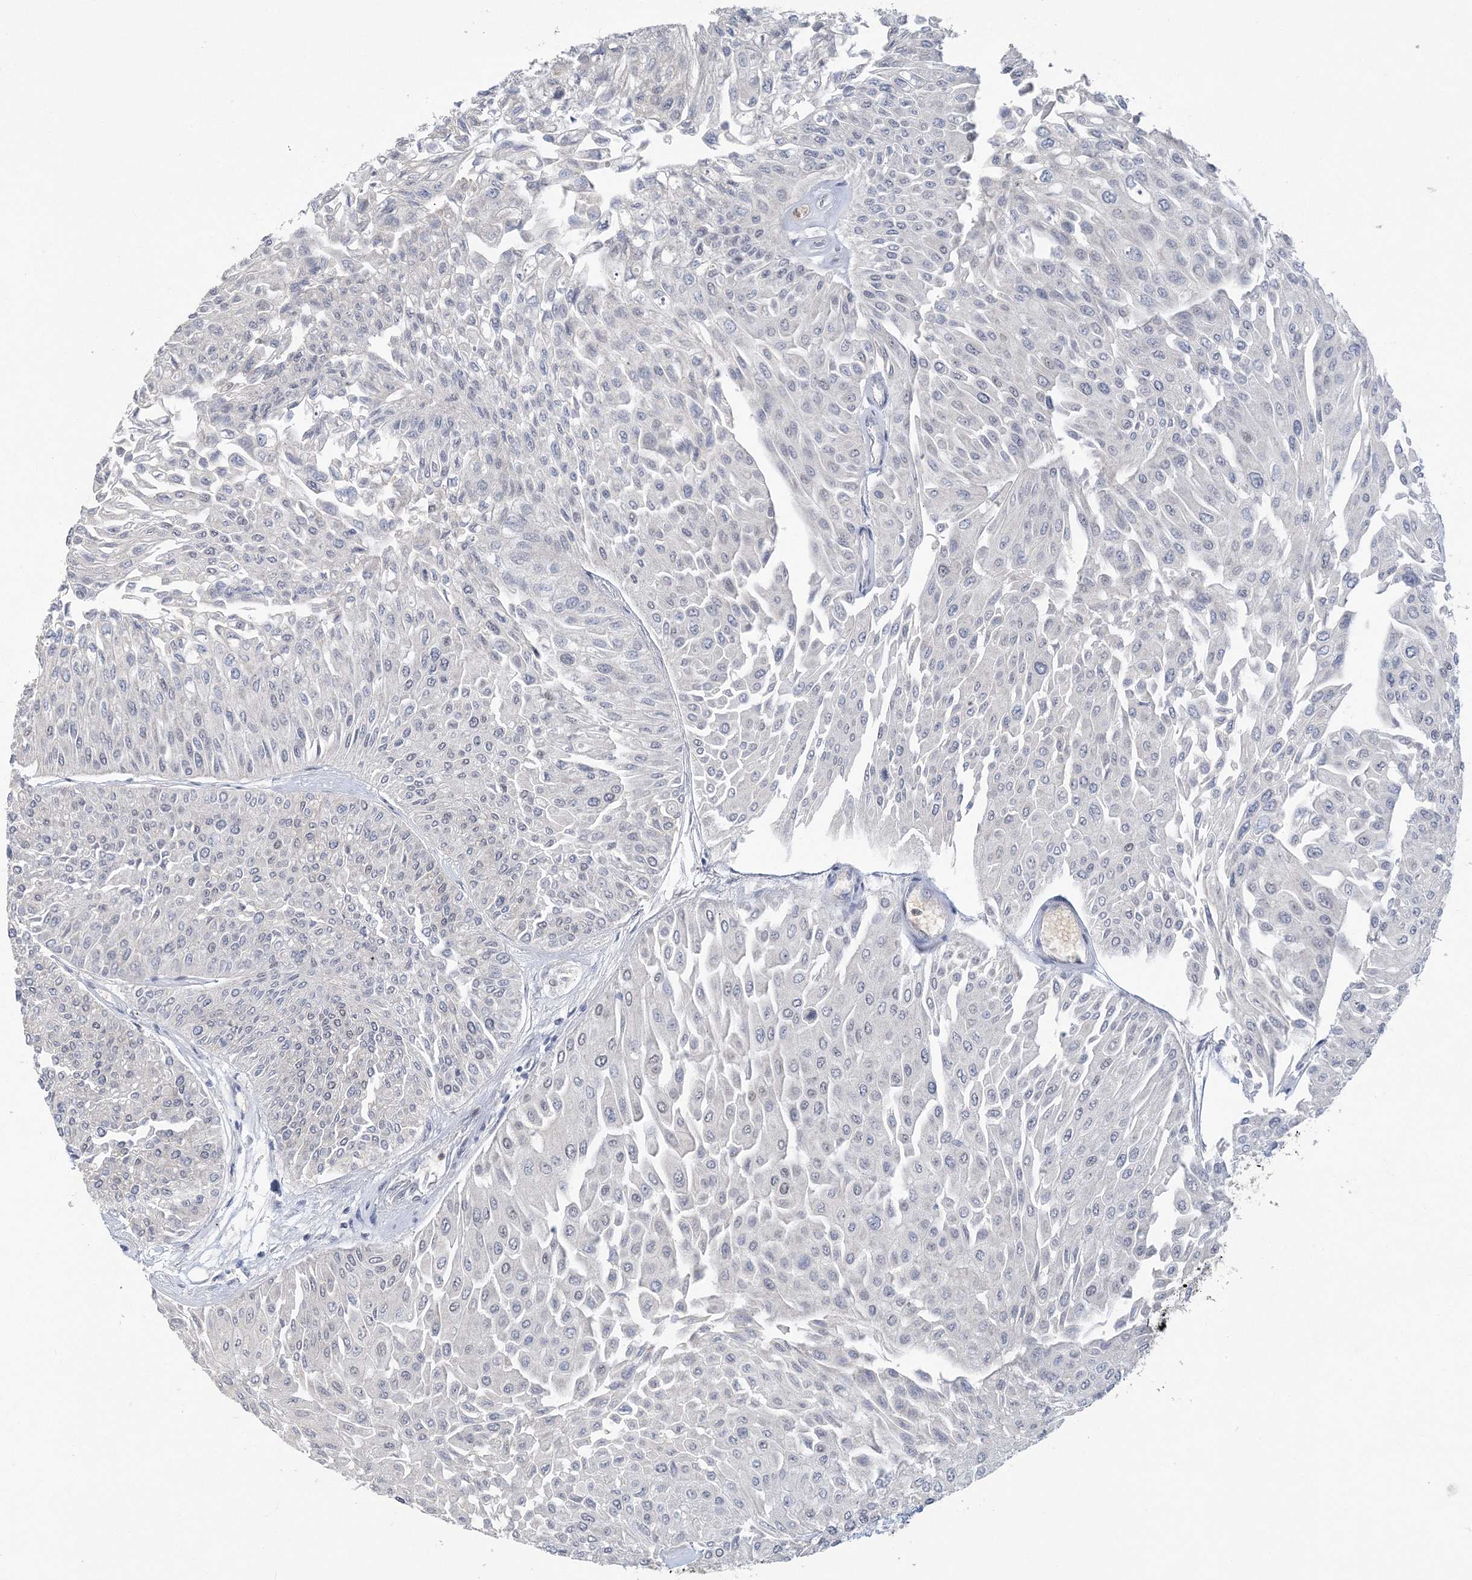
{"staining": {"intensity": "negative", "quantity": "none", "location": "none"}, "tissue": "urothelial cancer", "cell_type": "Tumor cells", "image_type": "cancer", "snomed": [{"axis": "morphology", "description": "Urothelial carcinoma, Low grade"}, {"axis": "topography", "description": "Urinary bladder"}], "caption": "There is no significant positivity in tumor cells of low-grade urothelial carcinoma.", "gene": "ZBTB7A", "patient": {"sex": "male", "age": 67}}